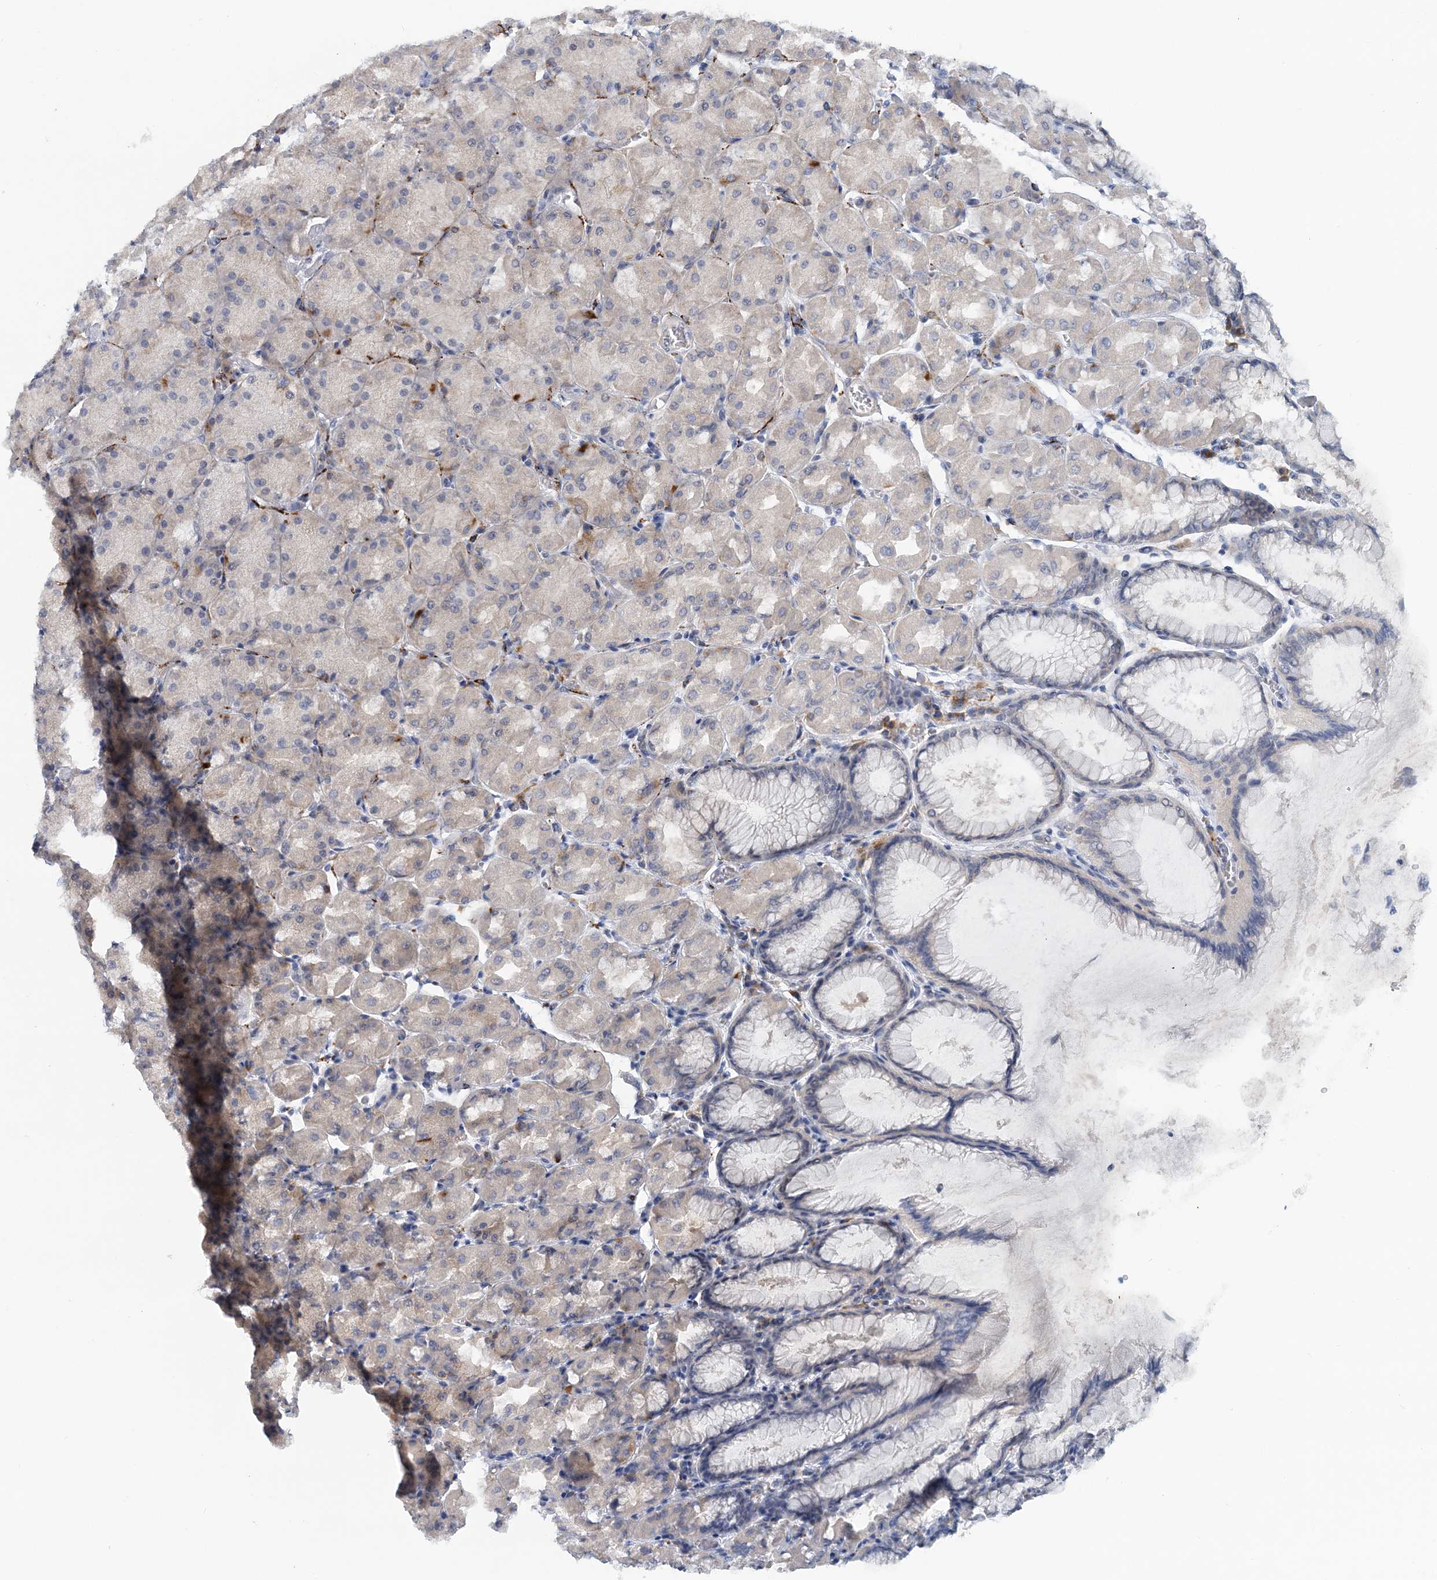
{"staining": {"intensity": "moderate", "quantity": "<25%", "location": "cytoplasmic/membranous,nuclear"}, "tissue": "stomach", "cell_type": "Glandular cells", "image_type": "normal", "snomed": [{"axis": "morphology", "description": "Normal tissue, NOS"}, {"axis": "topography", "description": "Stomach, upper"}], "caption": "A low amount of moderate cytoplasmic/membranous,nuclear expression is present in about <25% of glandular cells in normal stomach.", "gene": "SNED1", "patient": {"sex": "female", "age": 56}}